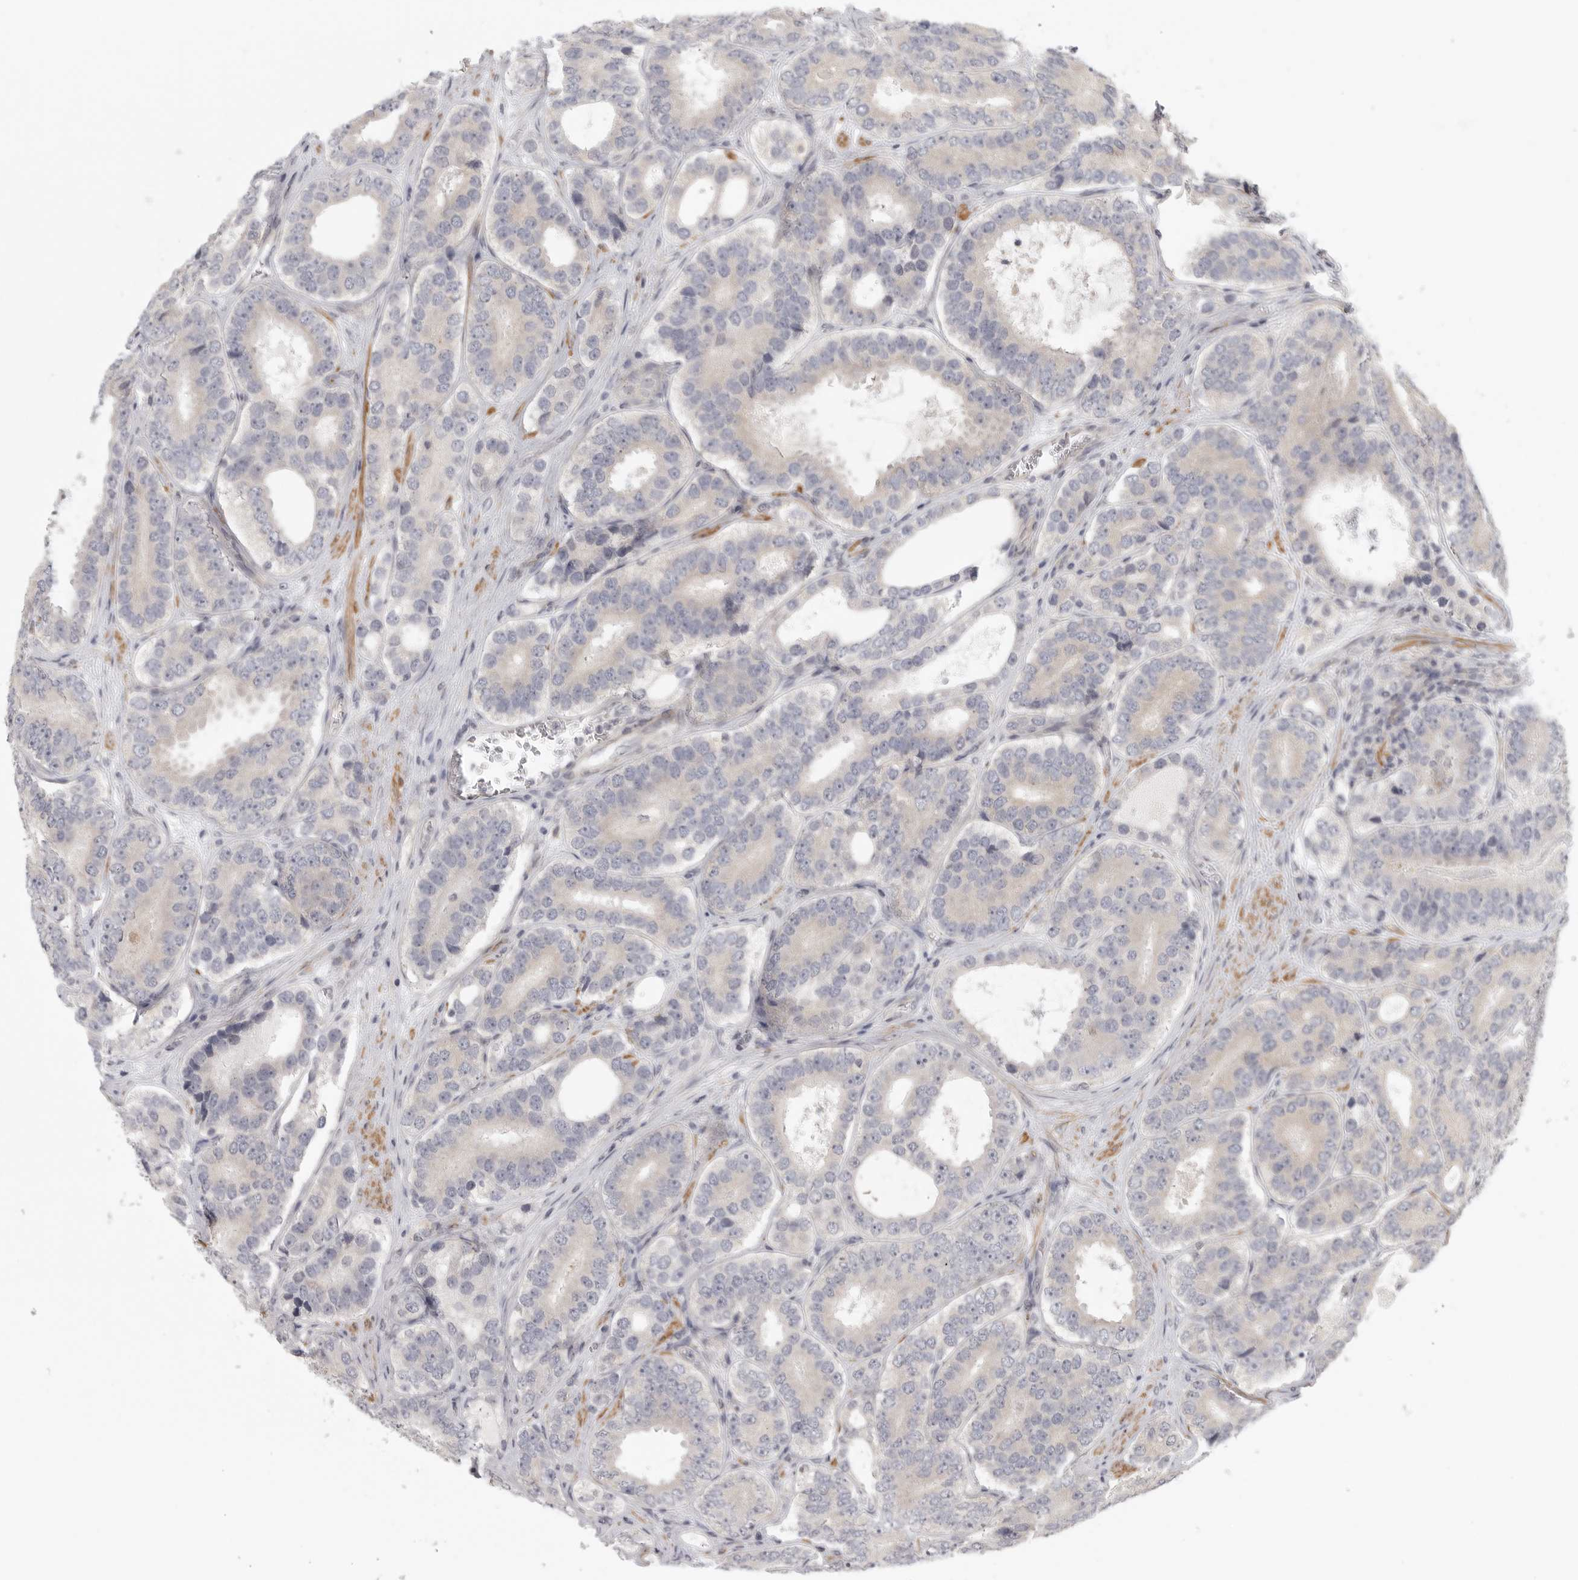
{"staining": {"intensity": "negative", "quantity": "none", "location": "none"}, "tissue": "prostate cancer", "cell_type": "Tumor cells", "image_type": "cancer", "snomed": [{"axis": "morphology", "description": "Adenocarcinoma, High grade"}, {"axis": "topography", "description": "Prostate"}], "caption": "Immunohistochemistry (IHC) photomicrograph of neoplastic tissue: human high-grade adenocarcinoma (prostate) stained with DAB exhibits no significant protein expression in tumor cells. (Brightfield microscopy of DAB IHC at high magnification).", "gene": "CCPG1", "patient": {"sex": "male", "age": 56}}